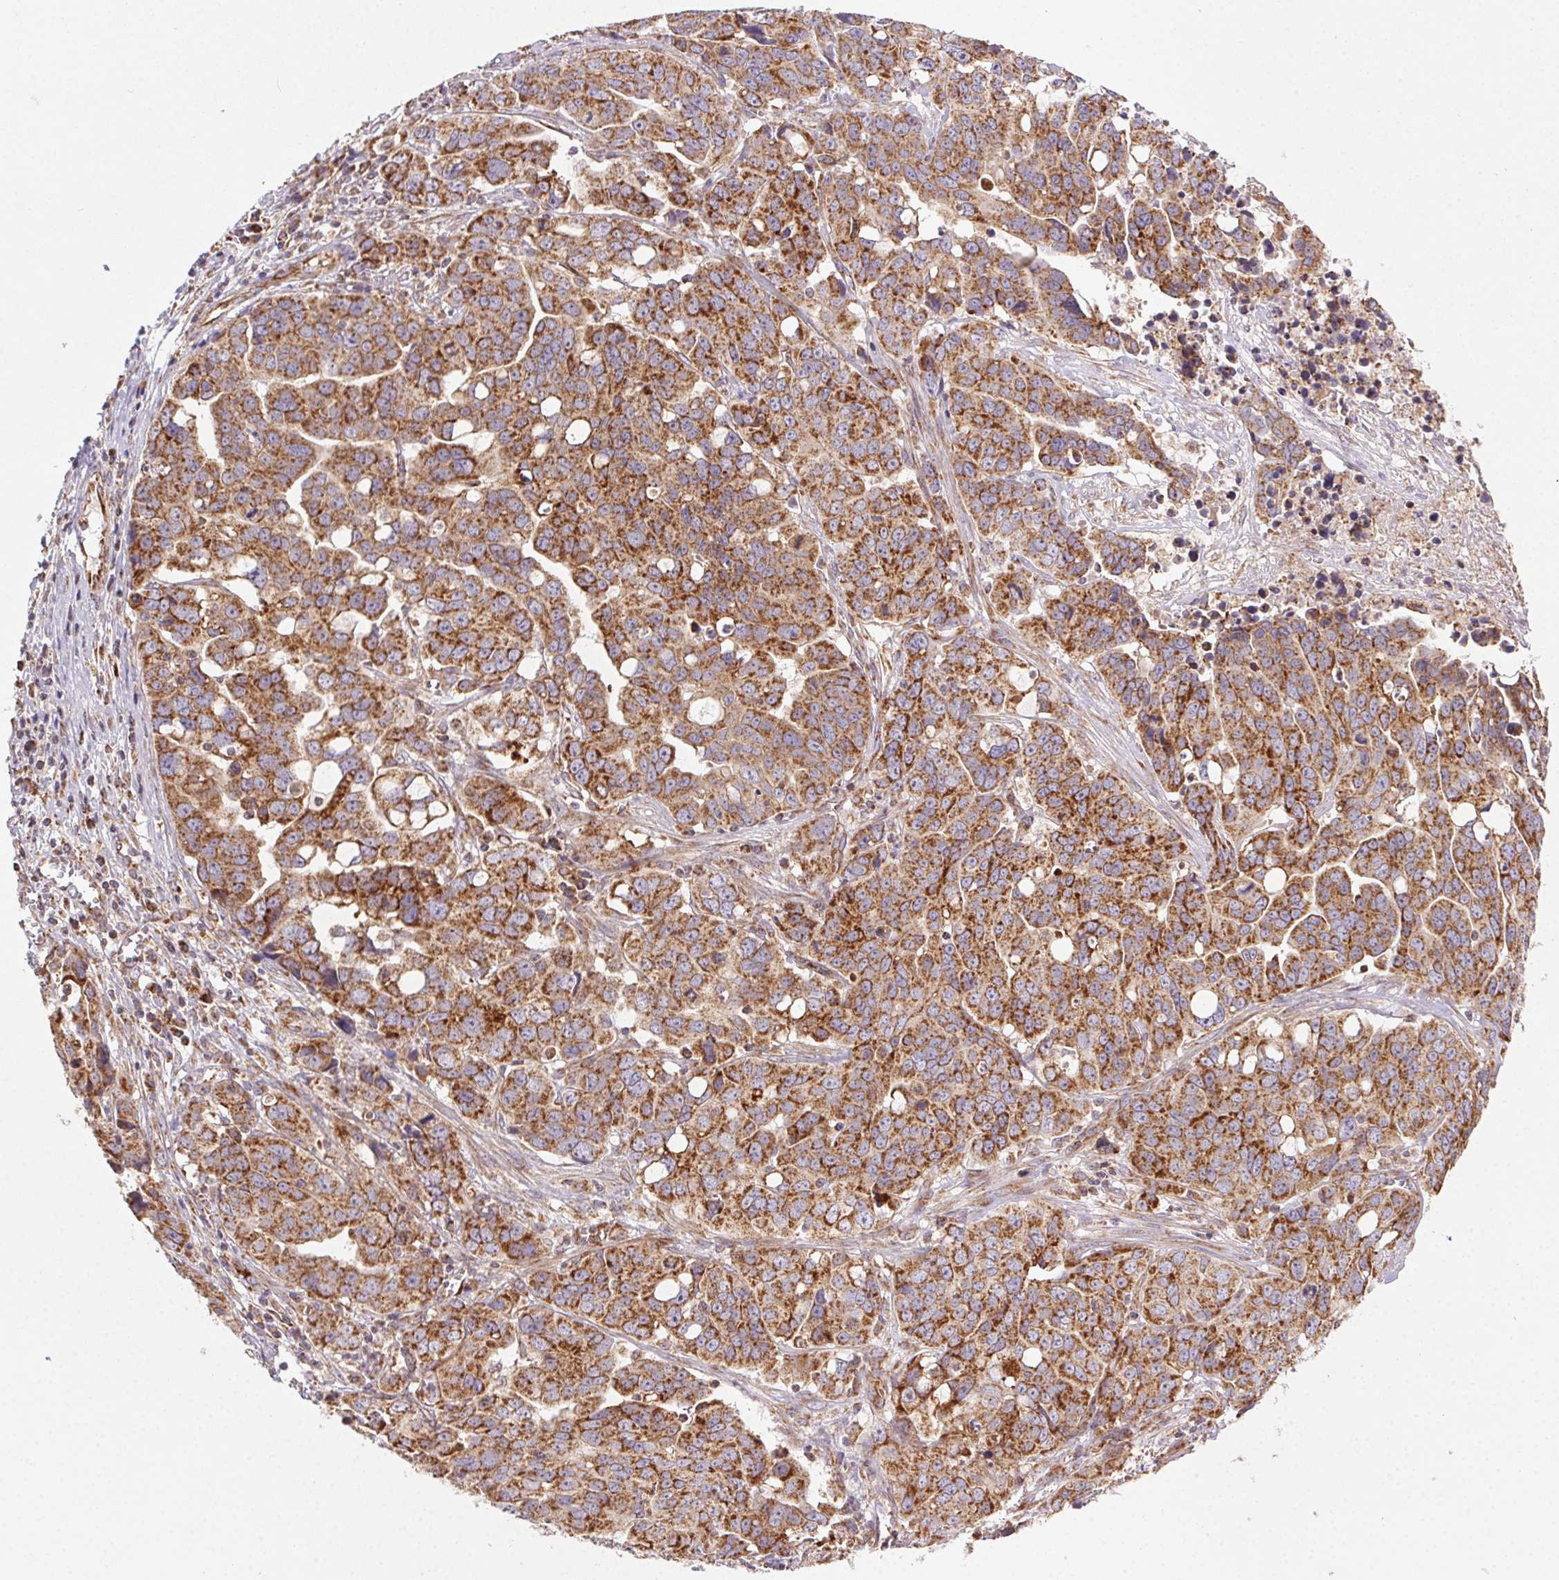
{"staining": {"intensity": "strong", "quantity": ">75%", "location": "cytoplasmic/membranous"}, "tissue": "ovarian cancer", "cell_type": "Tumor cells", "image_type": "cancer", "snomed": [{"axis": "morphology", "description": "Carcinoma, endometroid"}, {"axis": "topography", "description": "Ovary"}], "caption": "This image exhibits ovarian cancer stained with IHC to label a protein in brown. The cytoplasmic/membranous of tumor cells show strong positivity for the protein. Nuclei are counter-stained blue.", "gene": "CLPB", "patient": {"sex": "female", "age": 78}}